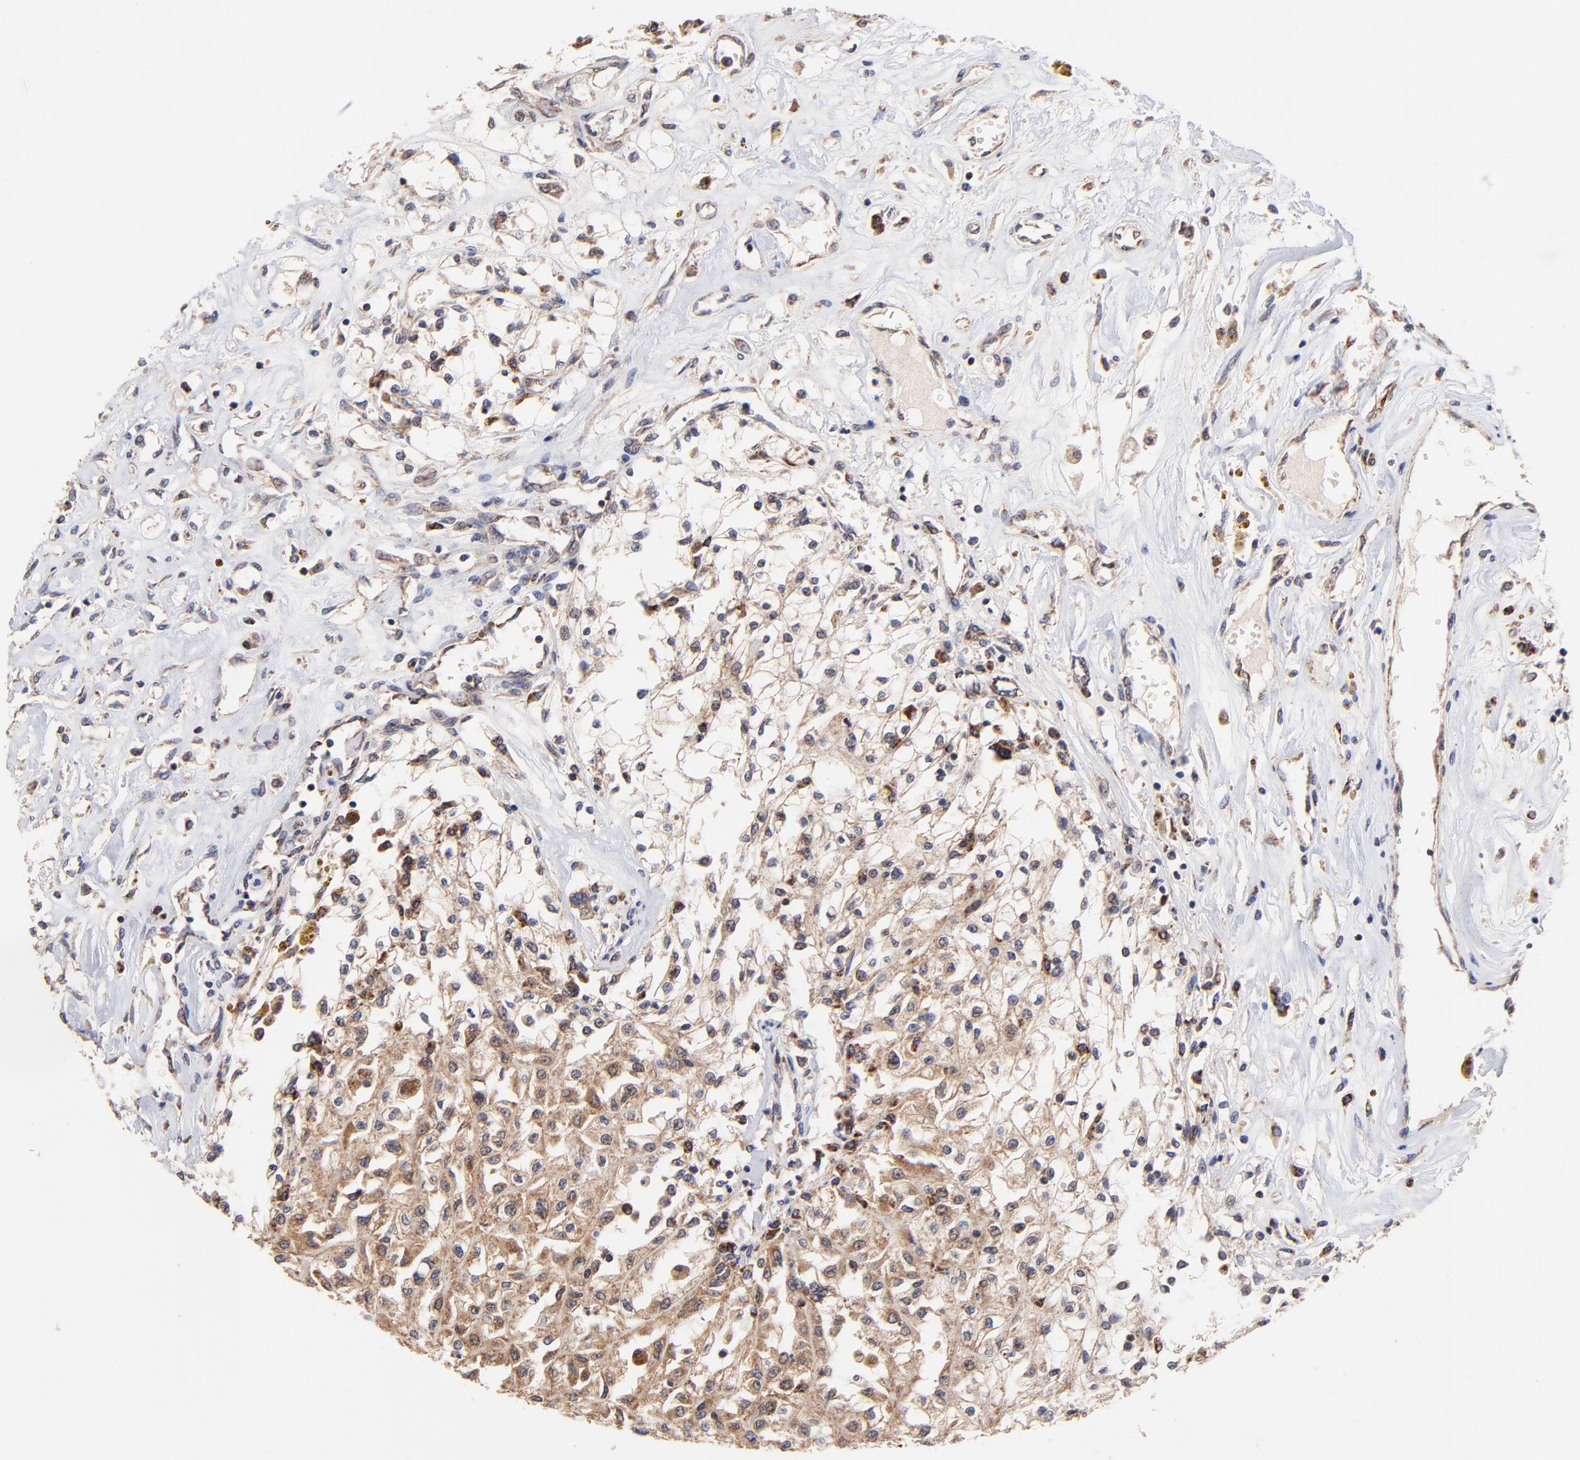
{"staining": {"intensity": "moderate", "quantity": ">75%", "location": "cytoplasmic/membranous"}, "tissue": "renal cancer", "cell_type": "Tumor cells", "image_type": "cancer", "snomed": [{"axis": "morphology", "description": "Adenocarcinoma, NOS"}, {"axis": "topography", "description": "Kidney"}], "caption": "IHC of human renal cancer (adenocarcinoma) reveals medium levels of moderate cytoplasmic/membranous positivity in approximately >75% of tumor cells.", "gene": "BAIAP2L2", "patient": {"sex": "male", "age": 78}}